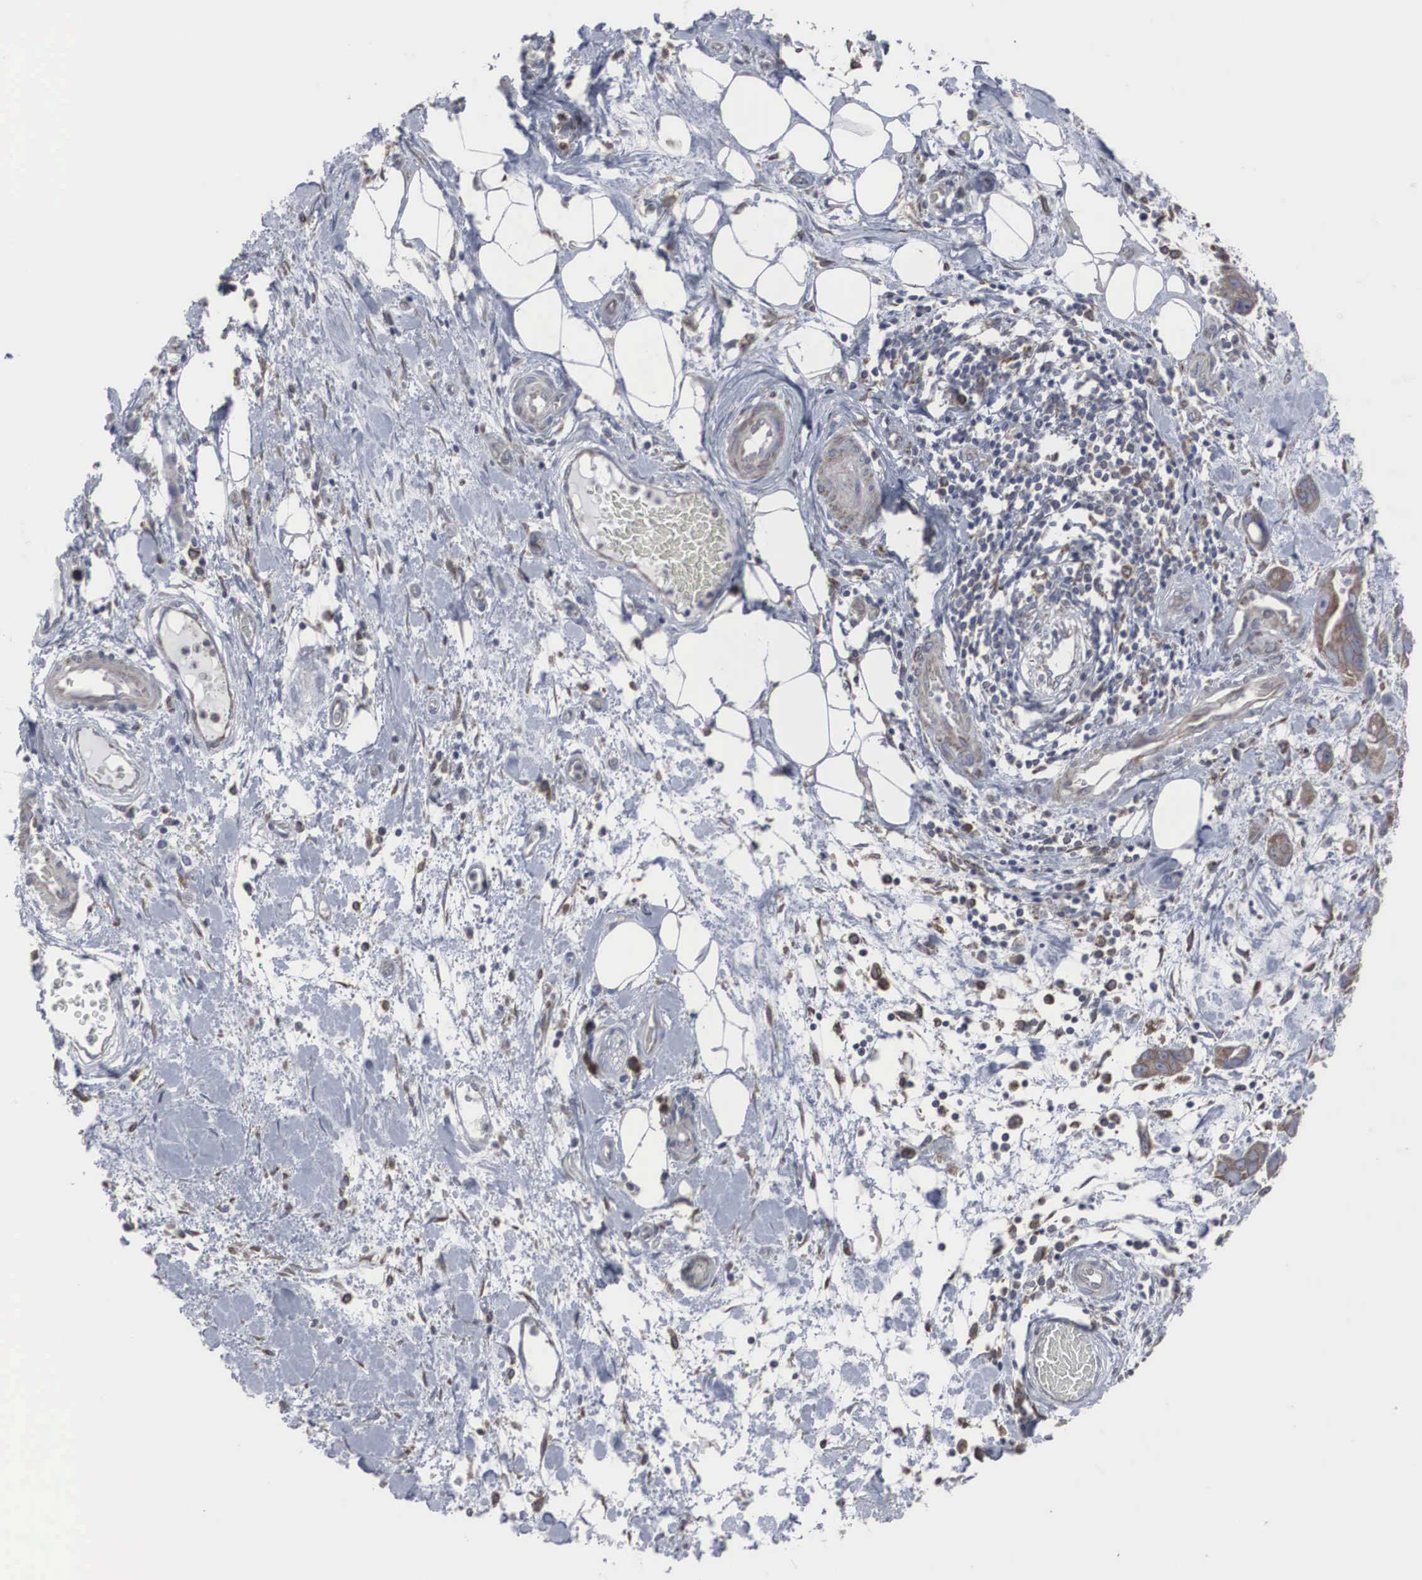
{"staining": {"intensity": "moderate", "quantity": "25%-75%", "location": "cytoplasmic/membranous"}, "tissue": "stomach cancer", "cell_type": "Tumor cells", "image_type": "cancer", "snomed": [{"axis": "morphology", "description": "Adenocarcinoma, NOS"}, {"axis": "topography", "description": "Stomach, upper"}], "caption": "Moderate cytoplasmic/membranous staining is present in approximately 25%-75% of tumor cells in stomach adenocarcinoma.", "gene": "MIA2", "patient": {"sex": "male", "age": 47}}